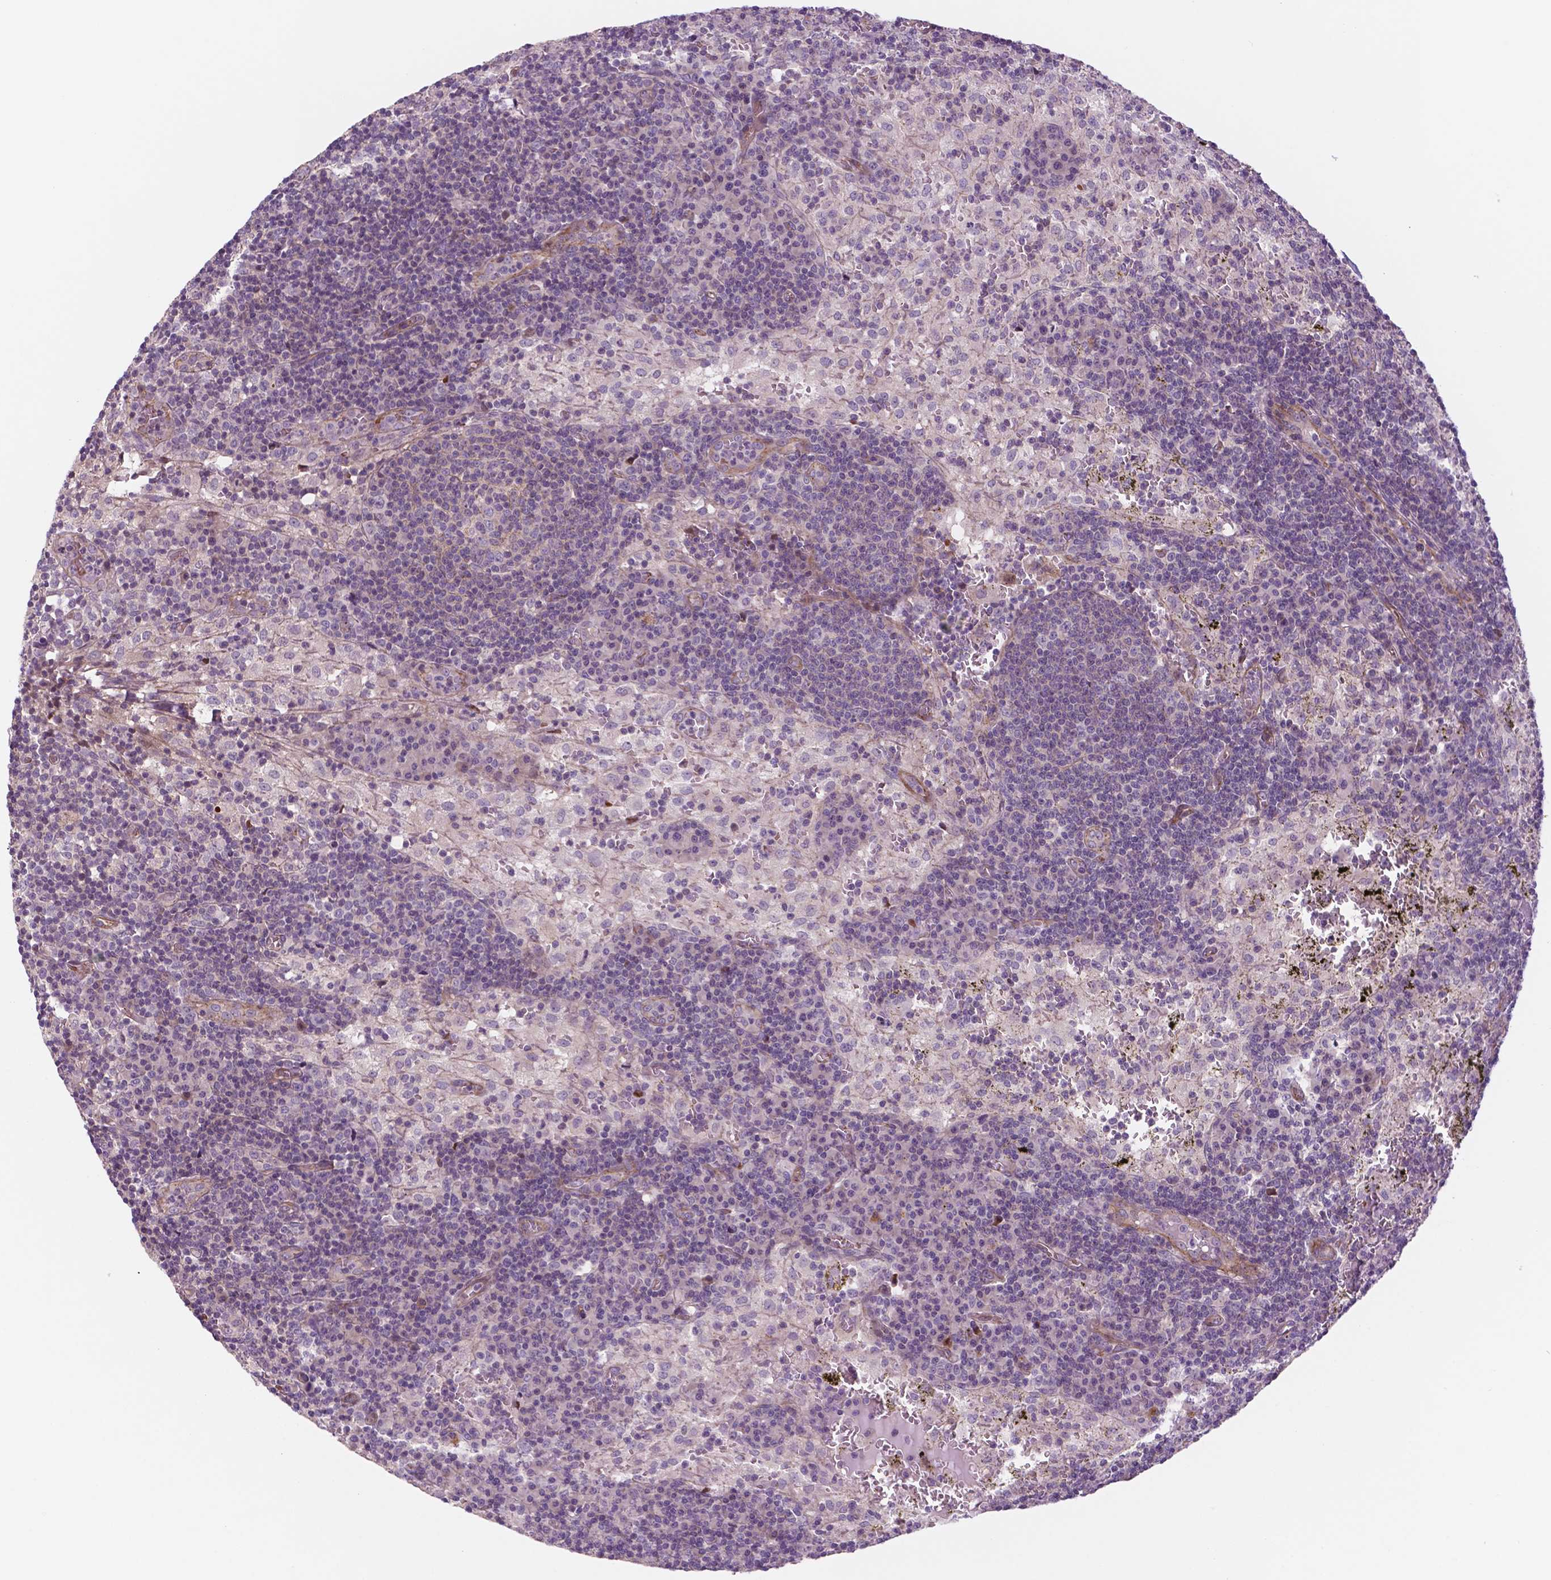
{"staining": {"intensity": "negative", "quantity": "none", "location": "none"}, "tissue": "lymph node", "cell_type": "Germinal center cells", "image_type": "normal", "snomed": [{"axis": "morphology", "description": "Normal tissue, NOS"}, {"axis": "topography", "description": "Lymph node"}], "caption": "The immunohistochemistry (IHC) histopathology image has no significant expression in germinal center cells of lymph node. The staining is performed using DAB (3,3'-diaminobenzidine) brown chromogen with nuclei counter-stained in using hematoxylin.", "gene": "RND3", "patient": {"sex": "male", "age": 62}}